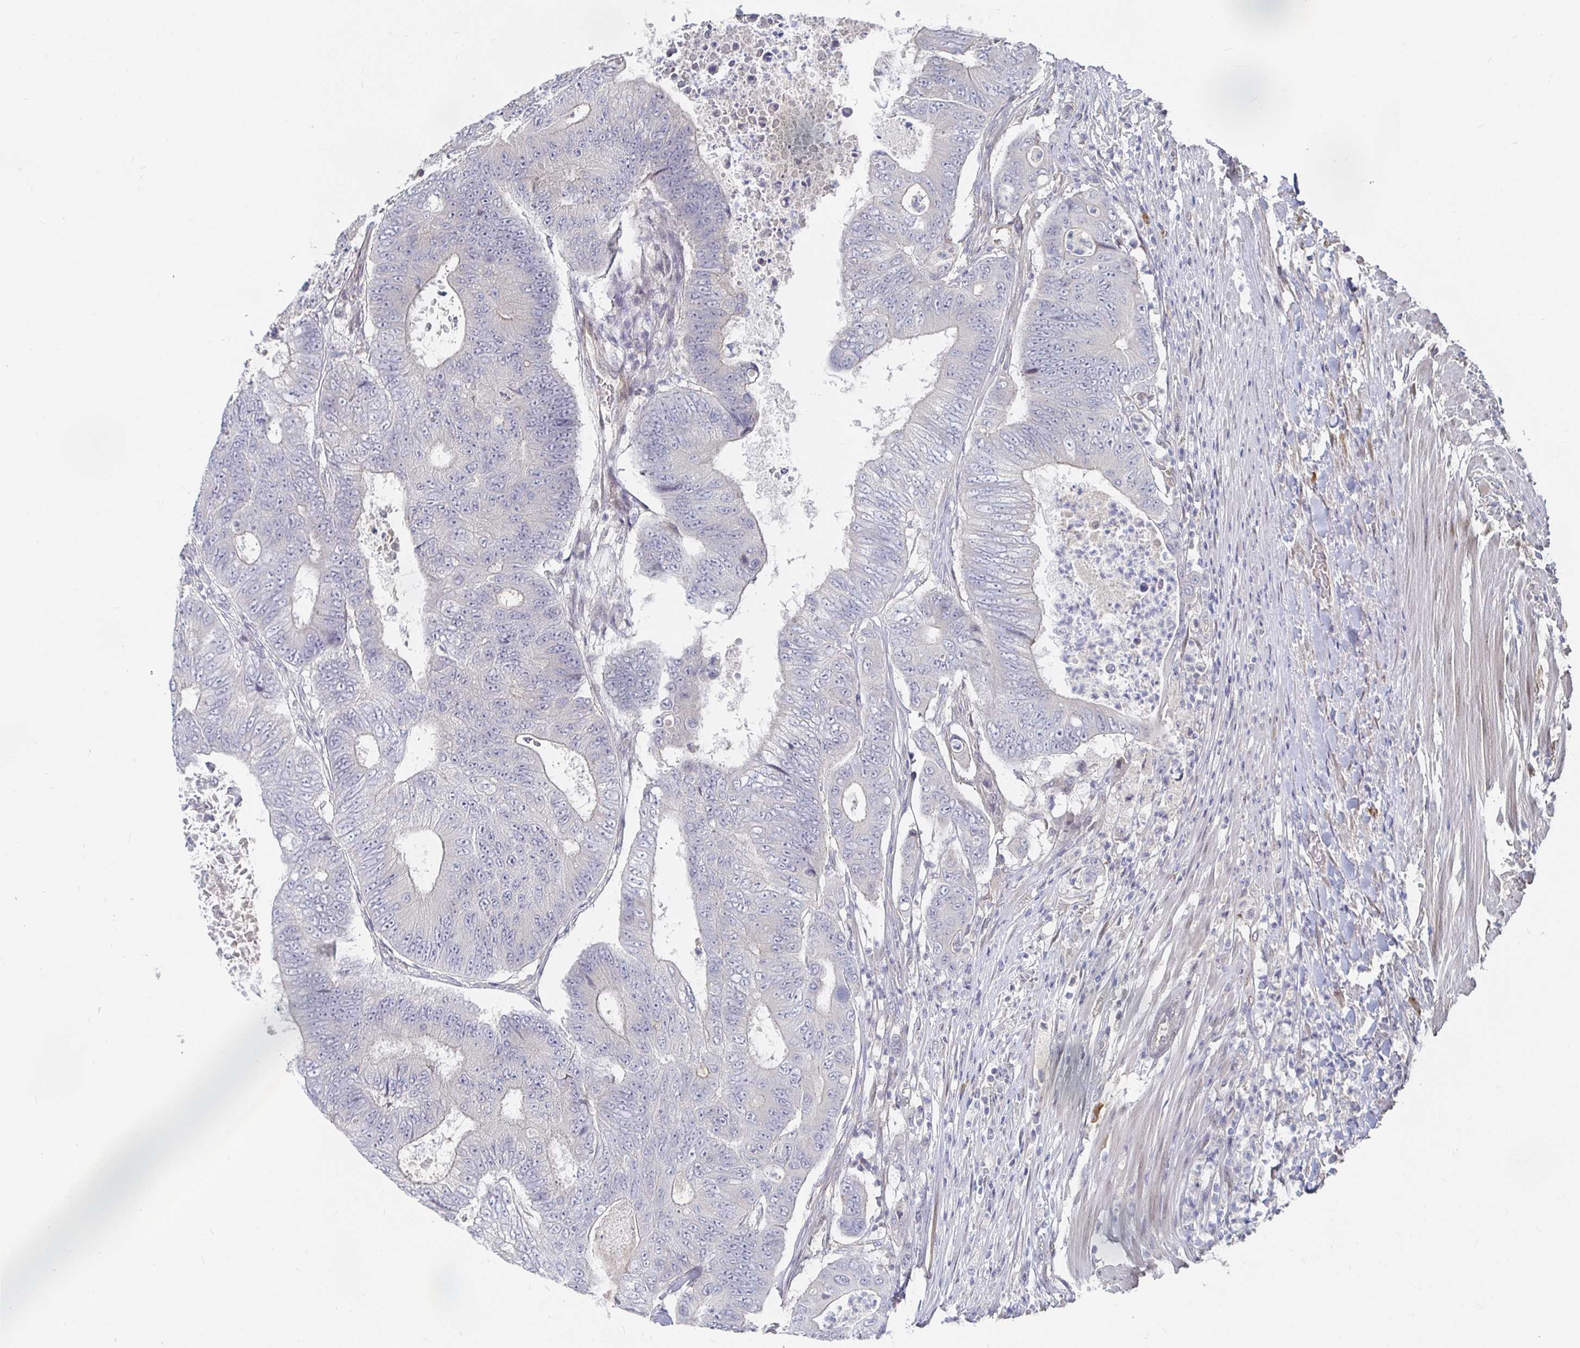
{"staining": {"intensity": "negative", "quantity": "none", "location": "none"}, "tissue": "colorectal cancer", "cell_type": "Tumor cells", "image_type": "cancer", "snomed": [{"axis": "morphology", "description": "Adenocarcinoma, NOS"}, {"axis": "topography", "description": "Colon"}], "caption": "A high-resolution photomicrograph shows IHC staining of colorectal adenocarcinoma, which shows no significant expression in tumor cells. (DAB immunohistochemistry, high magnification).", "gene": "MEIS1", "patient": {"sex": "female", "age": 48}}